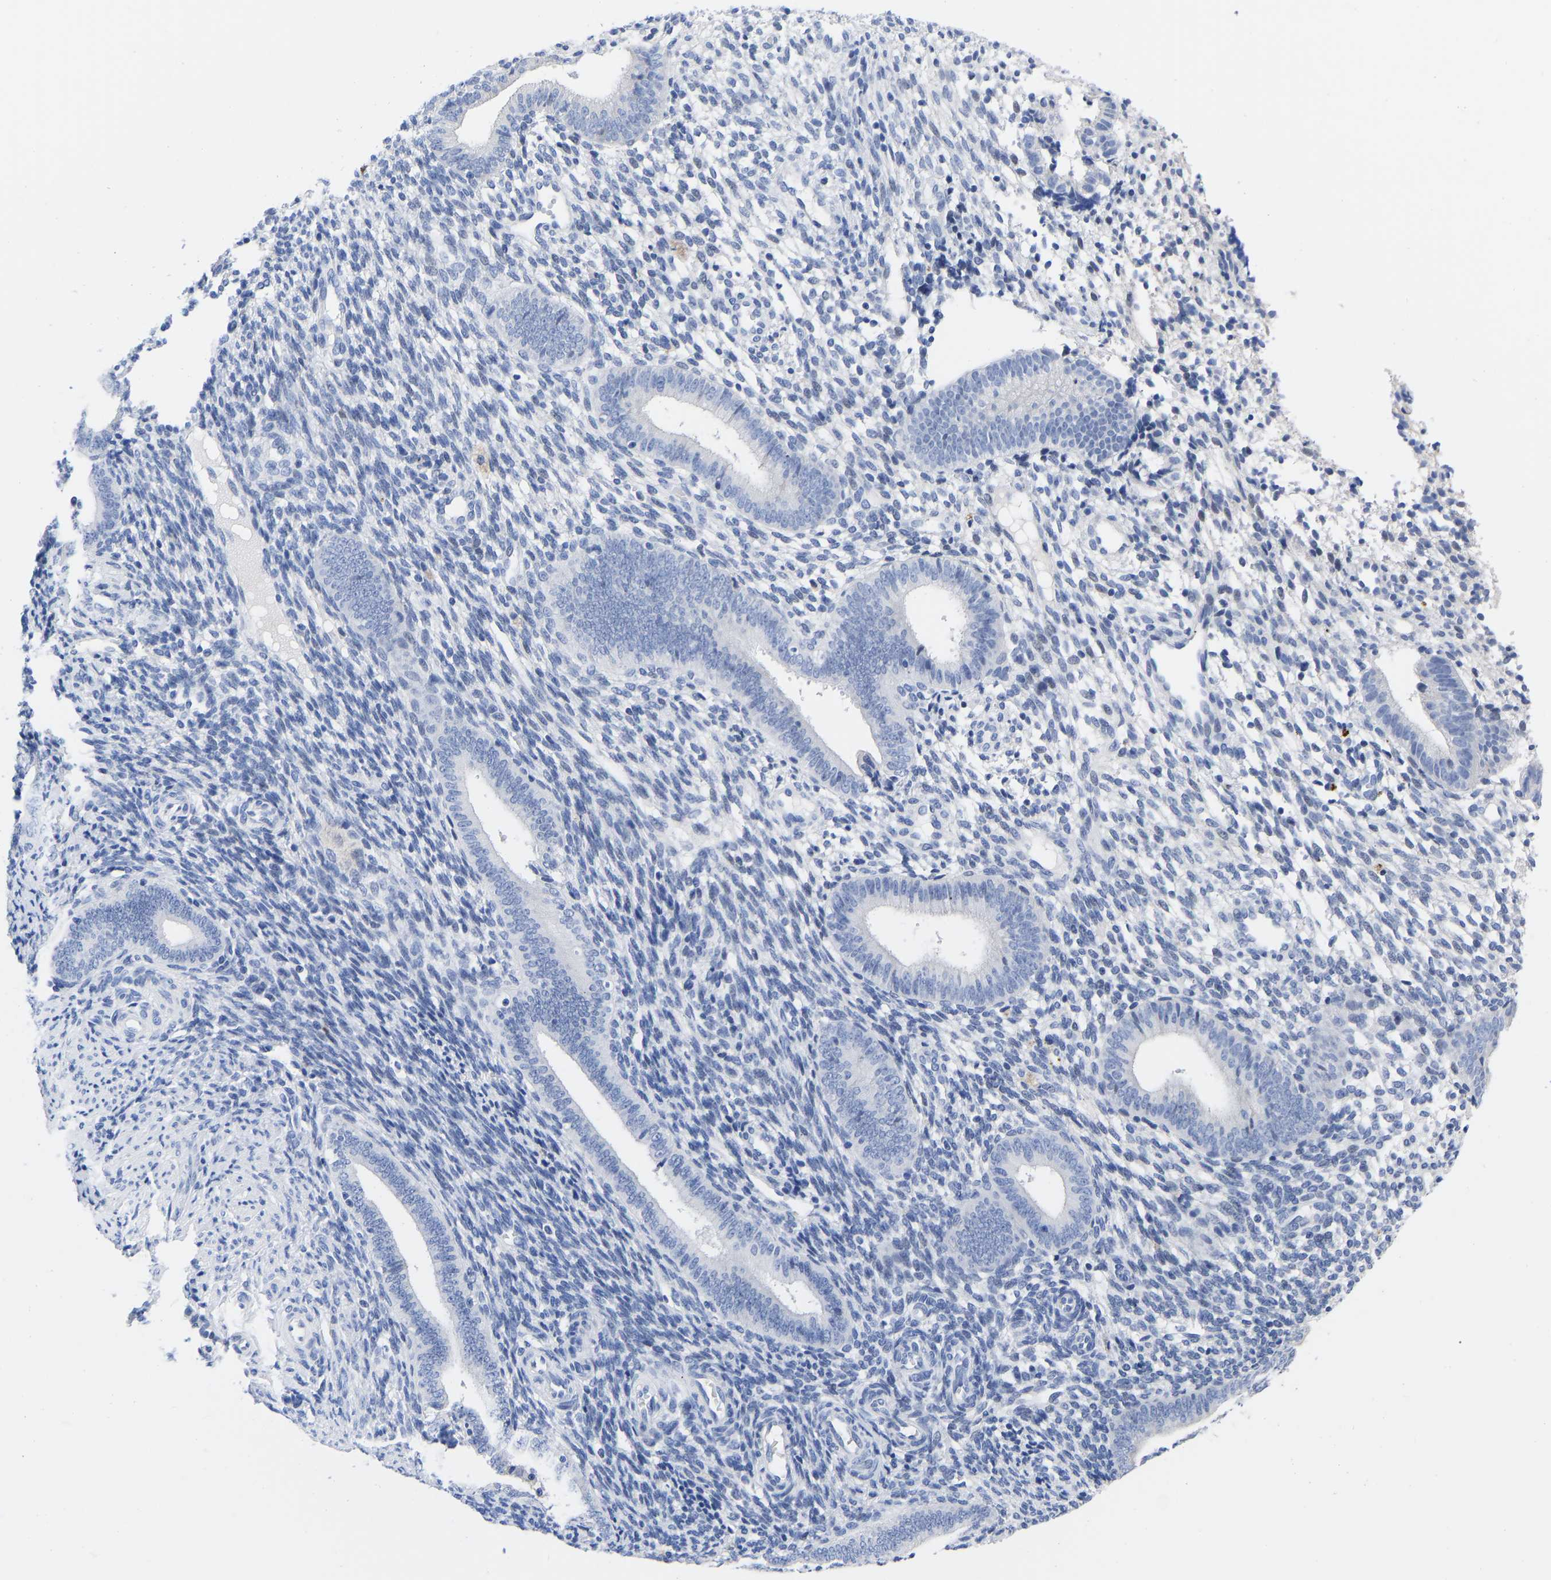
{"staining": {"intensity": "negative", "quantity": "none", "location": "none"}, "tissue": "endometrium", "cell_type": "Cells in endometrial stroma", "image_type": "normal", "snomed": [{"axis": "morphology", "description": "Normal tissue, NOS"}, {"axis": "topography", "description": "Uterus"}, {"axis": "topography", "description": "Endometrium"}], "caption": "IHC histopathology image of benign endometrium: human endometrium stained with DAB exhibits no significant protein expression in cells in endometrial stroma.", "gene": "GPA33", "patient": {"sex": "female", "age": 33}}